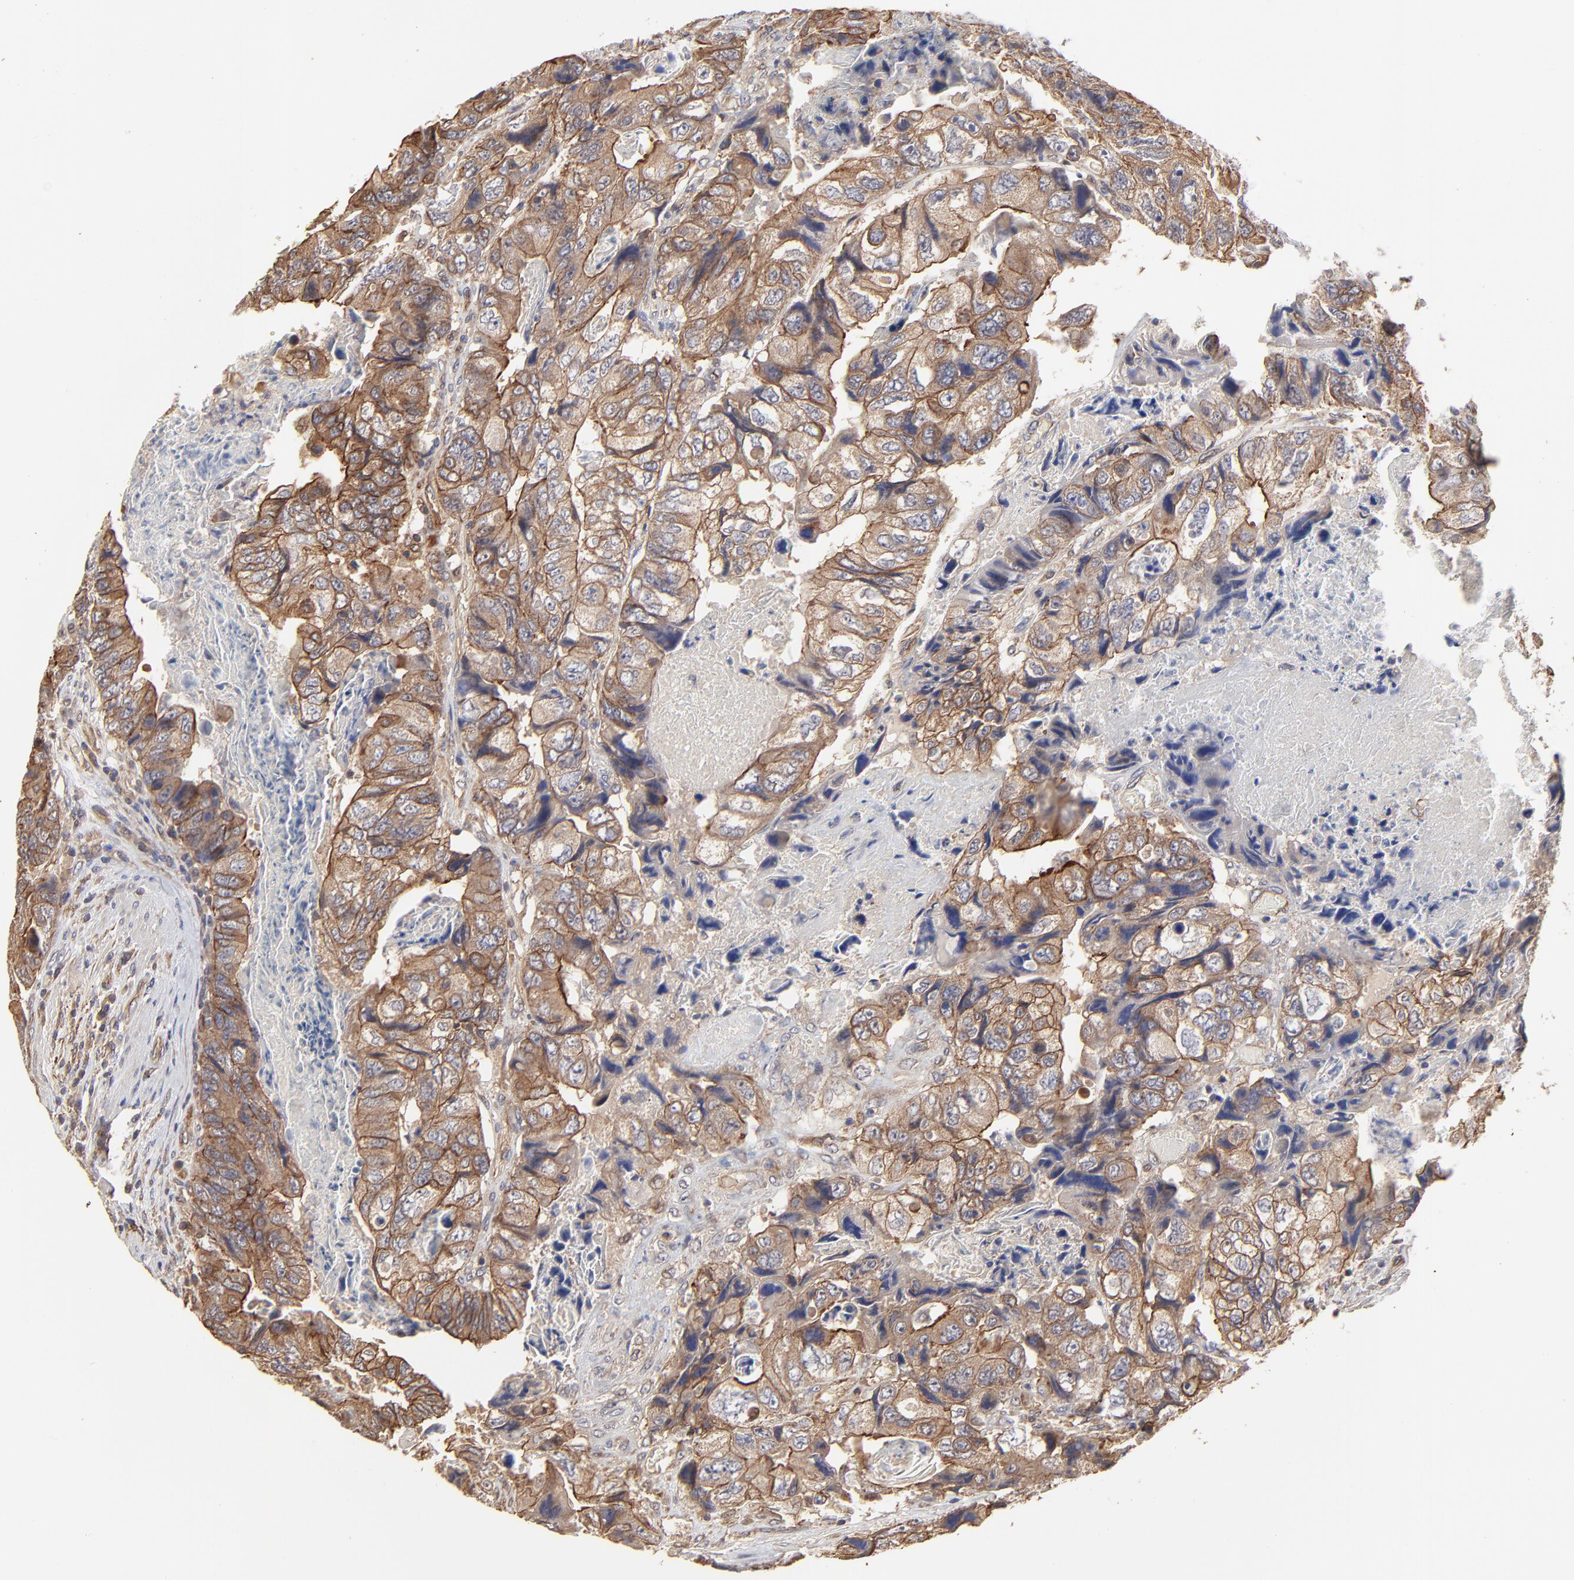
{"staining": {"intensity": "moderate", "quantity": ">75%", "location": "cytoplasmic/membranous"}, "tissue": "colorectal cancer", "cell_type": "Tumor cells", "image_type": "cancer", "snomed": [{"axis": "morphology", "description": "Adenocarcinoma, NOS"}, {"axis": "topography", "description": "Rectum"}], "caption": "A brown stain shows moderate cytoplasmic/membranous expression of a protein in colorectal cancer tumor cells.", "gene": "ARMT1", "patient": {"sex": "female", "age": 82}}